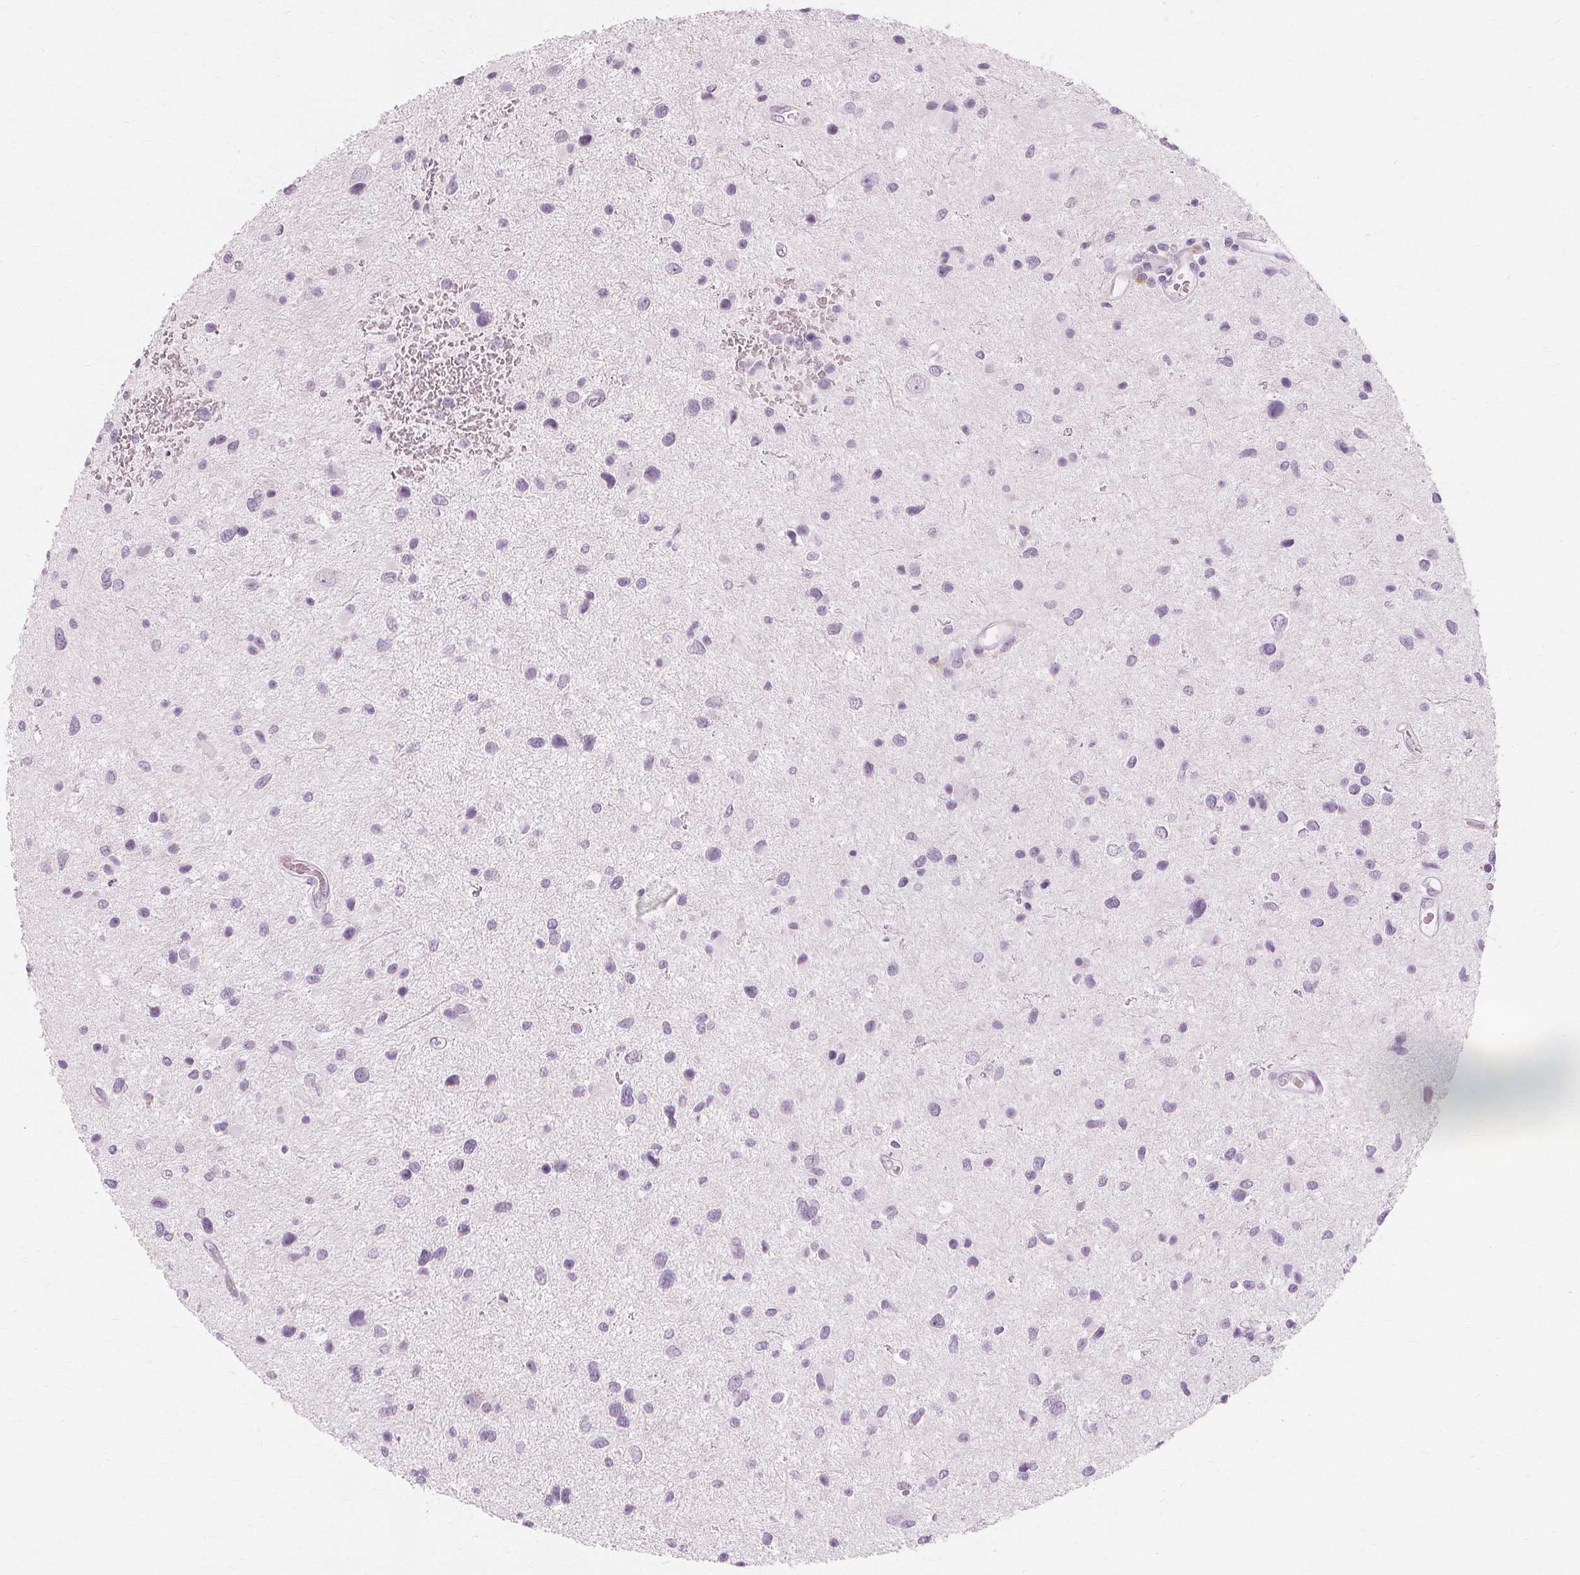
{"staining": {"intensity": "negative", "quantity": "none", "location": "none"}, "tissue": "glioma", "cell_type": "Tumor cells", "image_type": "cancer", "snomed": [{"axis": "morphology", "description": "Glioma, malignant, Low grade"}, {"axis": "topography", "description": "Brain"}], "caption": "Tumor cells show no significant positivity in glioma.", "gene": "TFF1", "patient": {"sex": "female", "age": 32}}